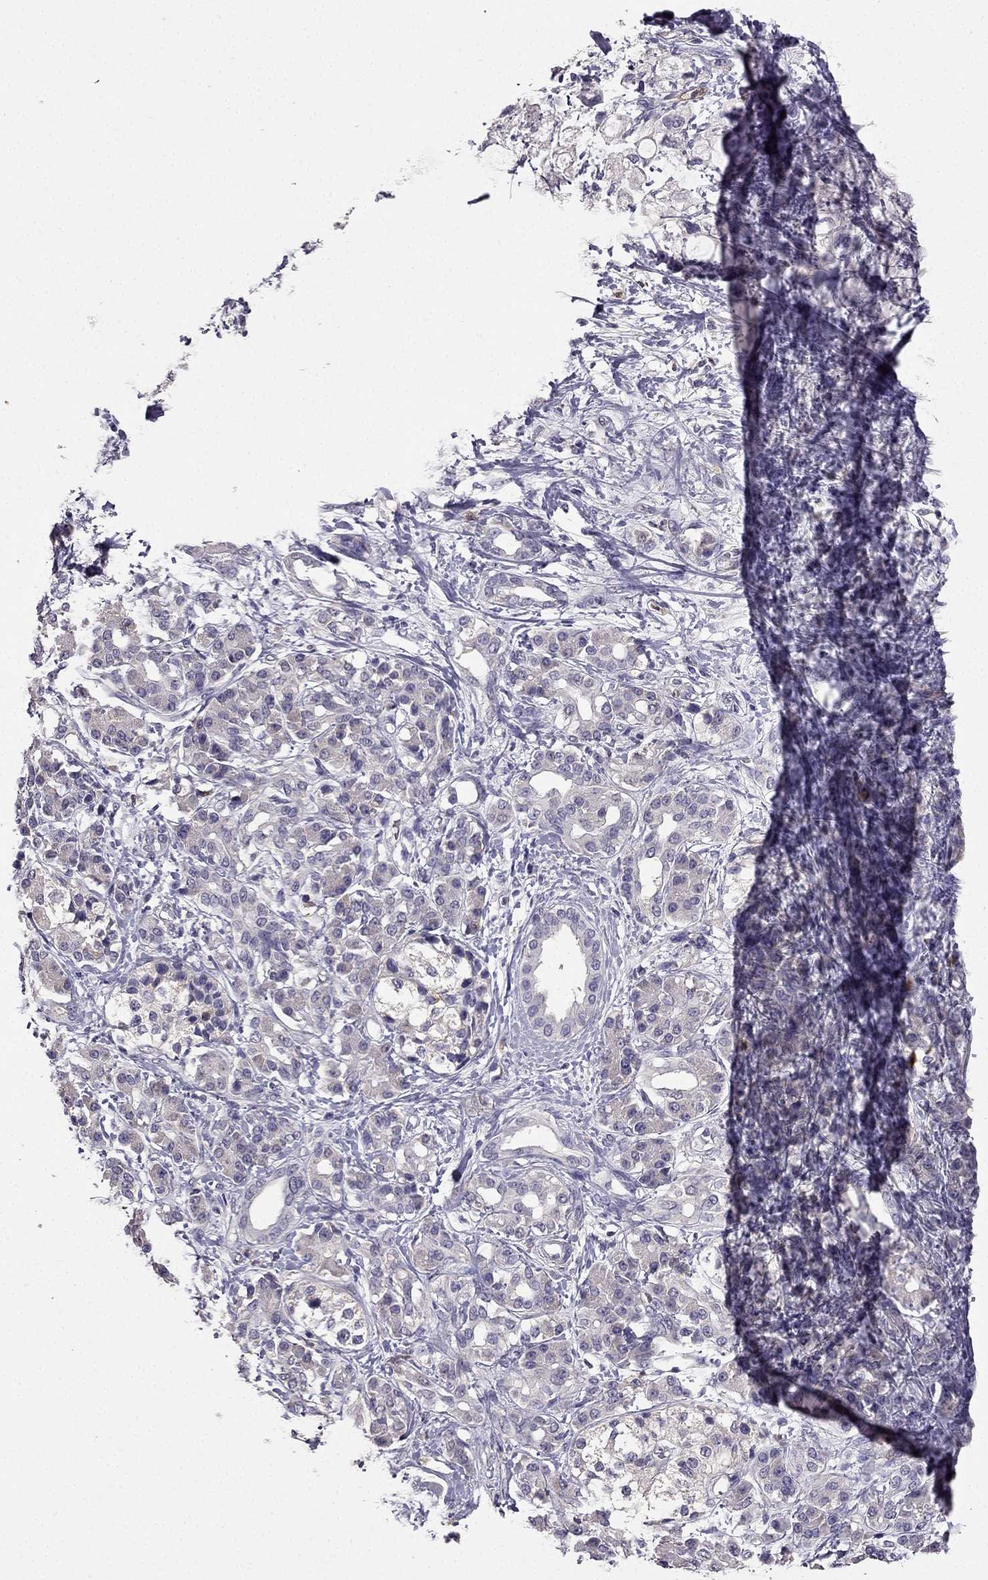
{"staining": {"intensity": "negative", "quantity": "none", "location": "none"}, "tissue": "pancreatic cancer", "cell_type": "Tumor cells", "image_type": "cancer", "snomed": [{"axis": "morphology", "description": "Adenocarcinoma, NOS"}, {"axis": "topography", "description": "Pancreas"}], "caption": "Immunohistochemistry photomicrograph of pancreatic cancer stained for a protein (brown), which displays no expression in tumor cells.", "gene": "RFLNB", "patient": {"sex": "female", "age": 56}}